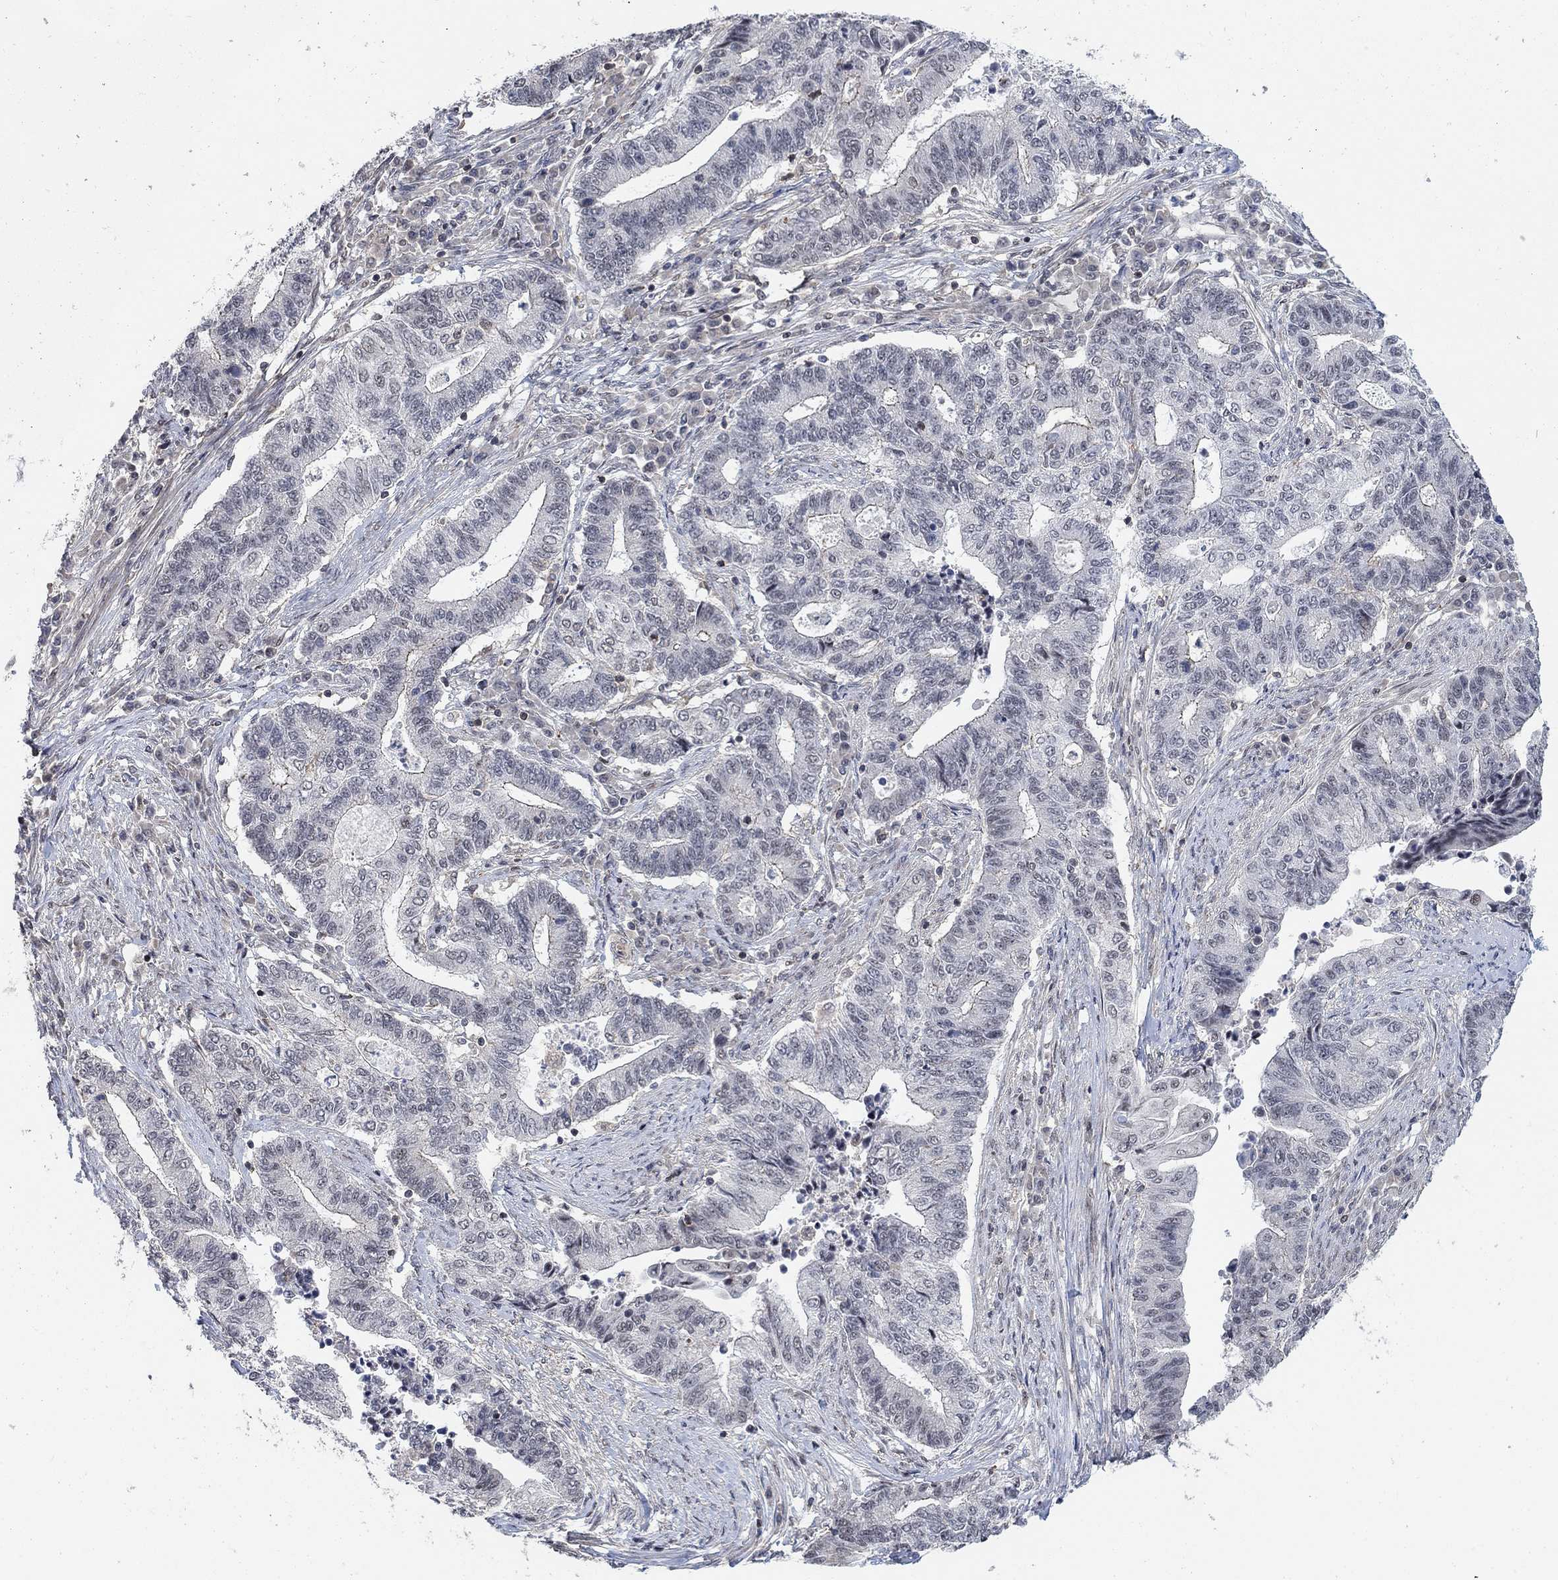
{"staining": {"intensity": "negative", "quantity": "none", "location": "none"}, "tissue": "endometrial cancer", "cell_type": "Tumor cells", "image_type": "cancer", "snomed": [{"axis": "morphology", "description": "Adenocarcinoma, NOS"}, {"axis": "topography", "description": "Uterus"}, {"axis": "topography", "description": "Endometrium"}], "caption": "Endometrial adenocarcinoma stained for a protein using IHC exhibits no positivity tumor cells.", "gene": "PWWP2B", "patient": {"sex": "female", "age": 54}}